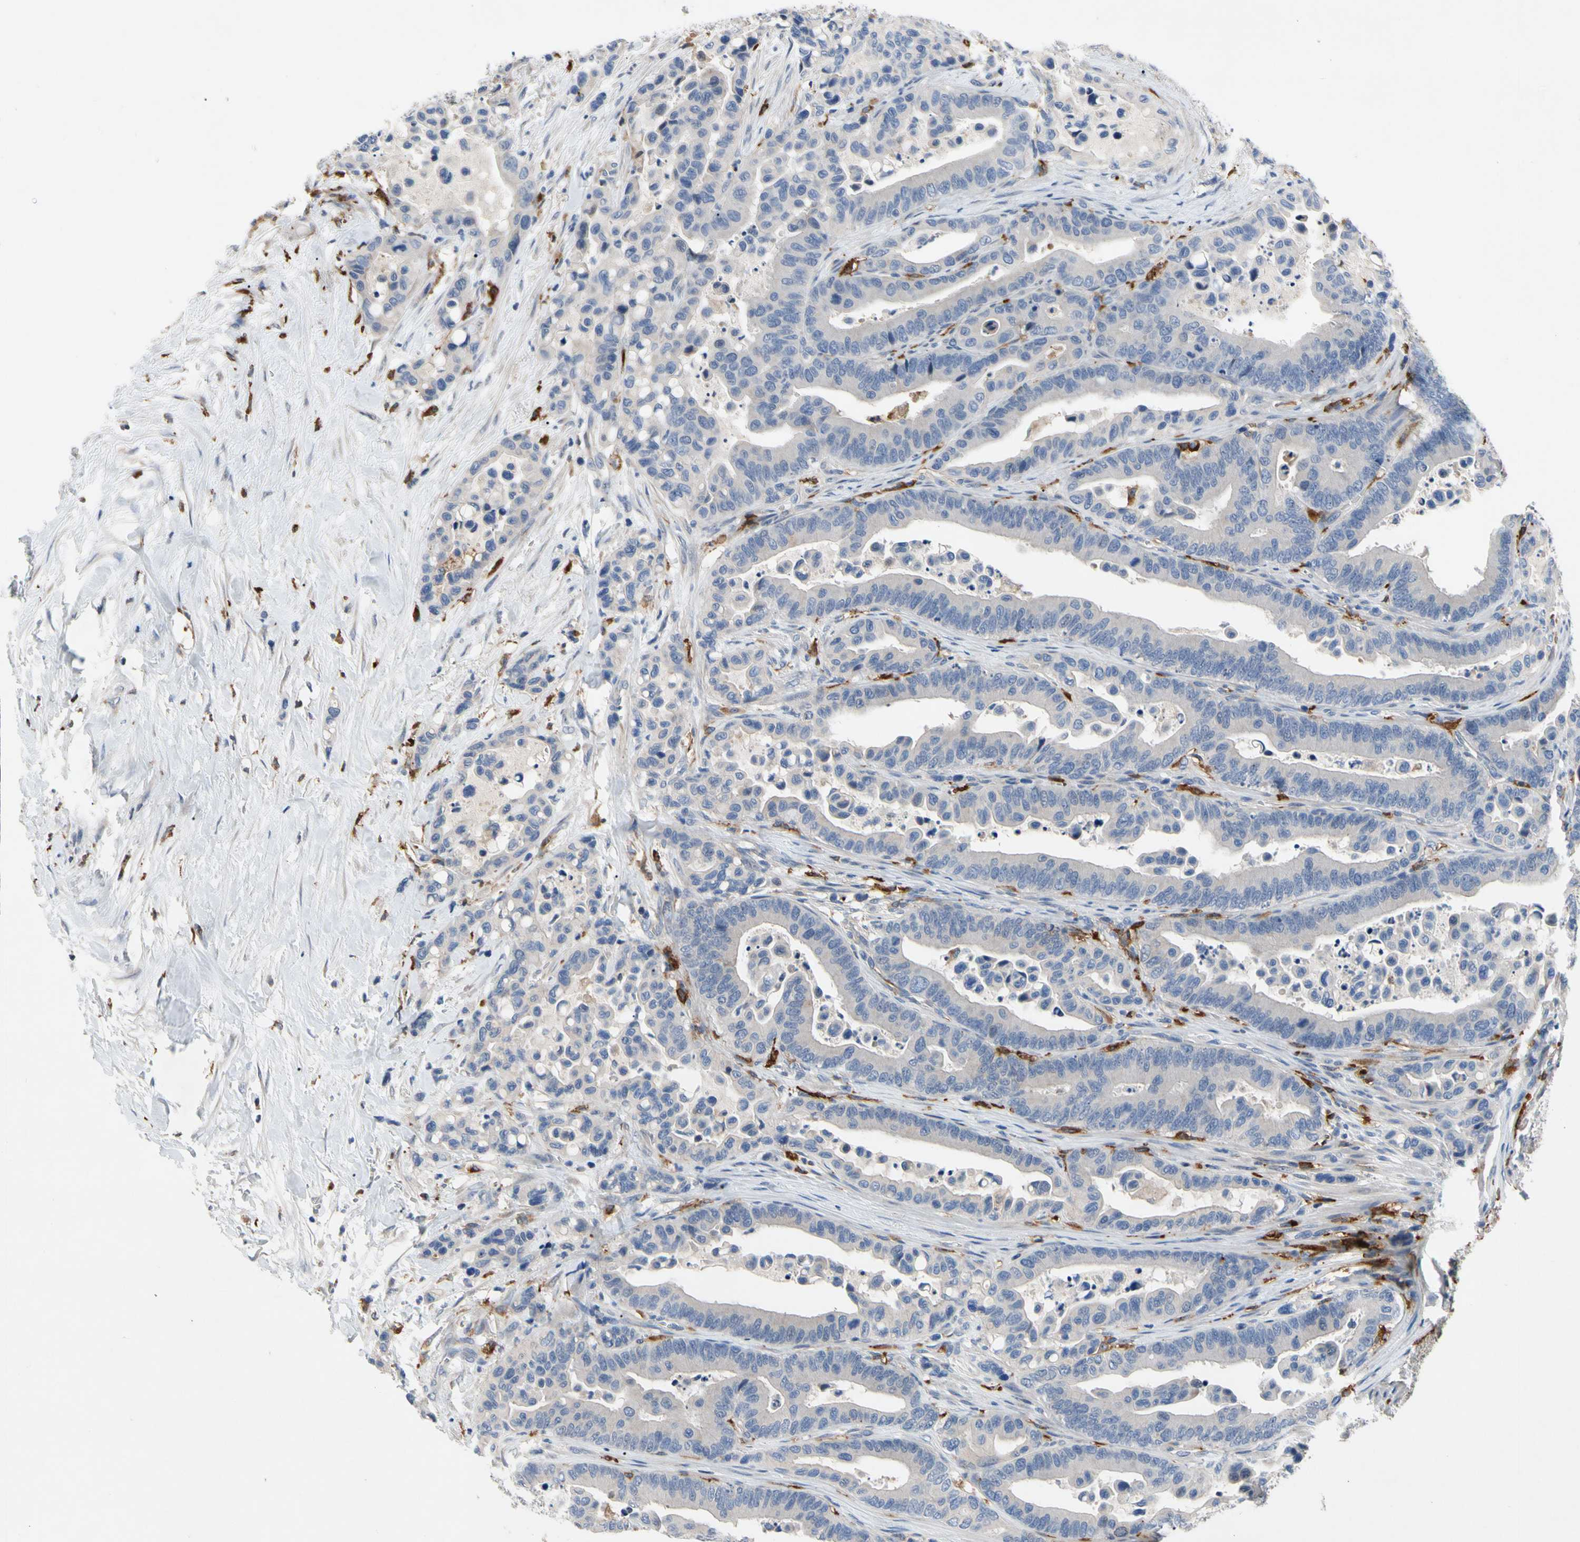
{"staining": {"intensity": "negative", "quantity": "none", "location": "none"}, "tissue": "colorectal cancer", "cell_type": "Tumor cells", "image_type": "cancer", "snomed": [{"axis": "morphology", "description": "Normal tissue, NOS"}, {"axis": "morphology", "description": "Adenocarcinoma, NOS"}, {"axis": "topography", "description": "Colon"}], "caption": "Tumor cells show no significant protein positivity in colorectal cancer.", "gene": "GAS6", "patient": {"sex": "male", "age": 82}}